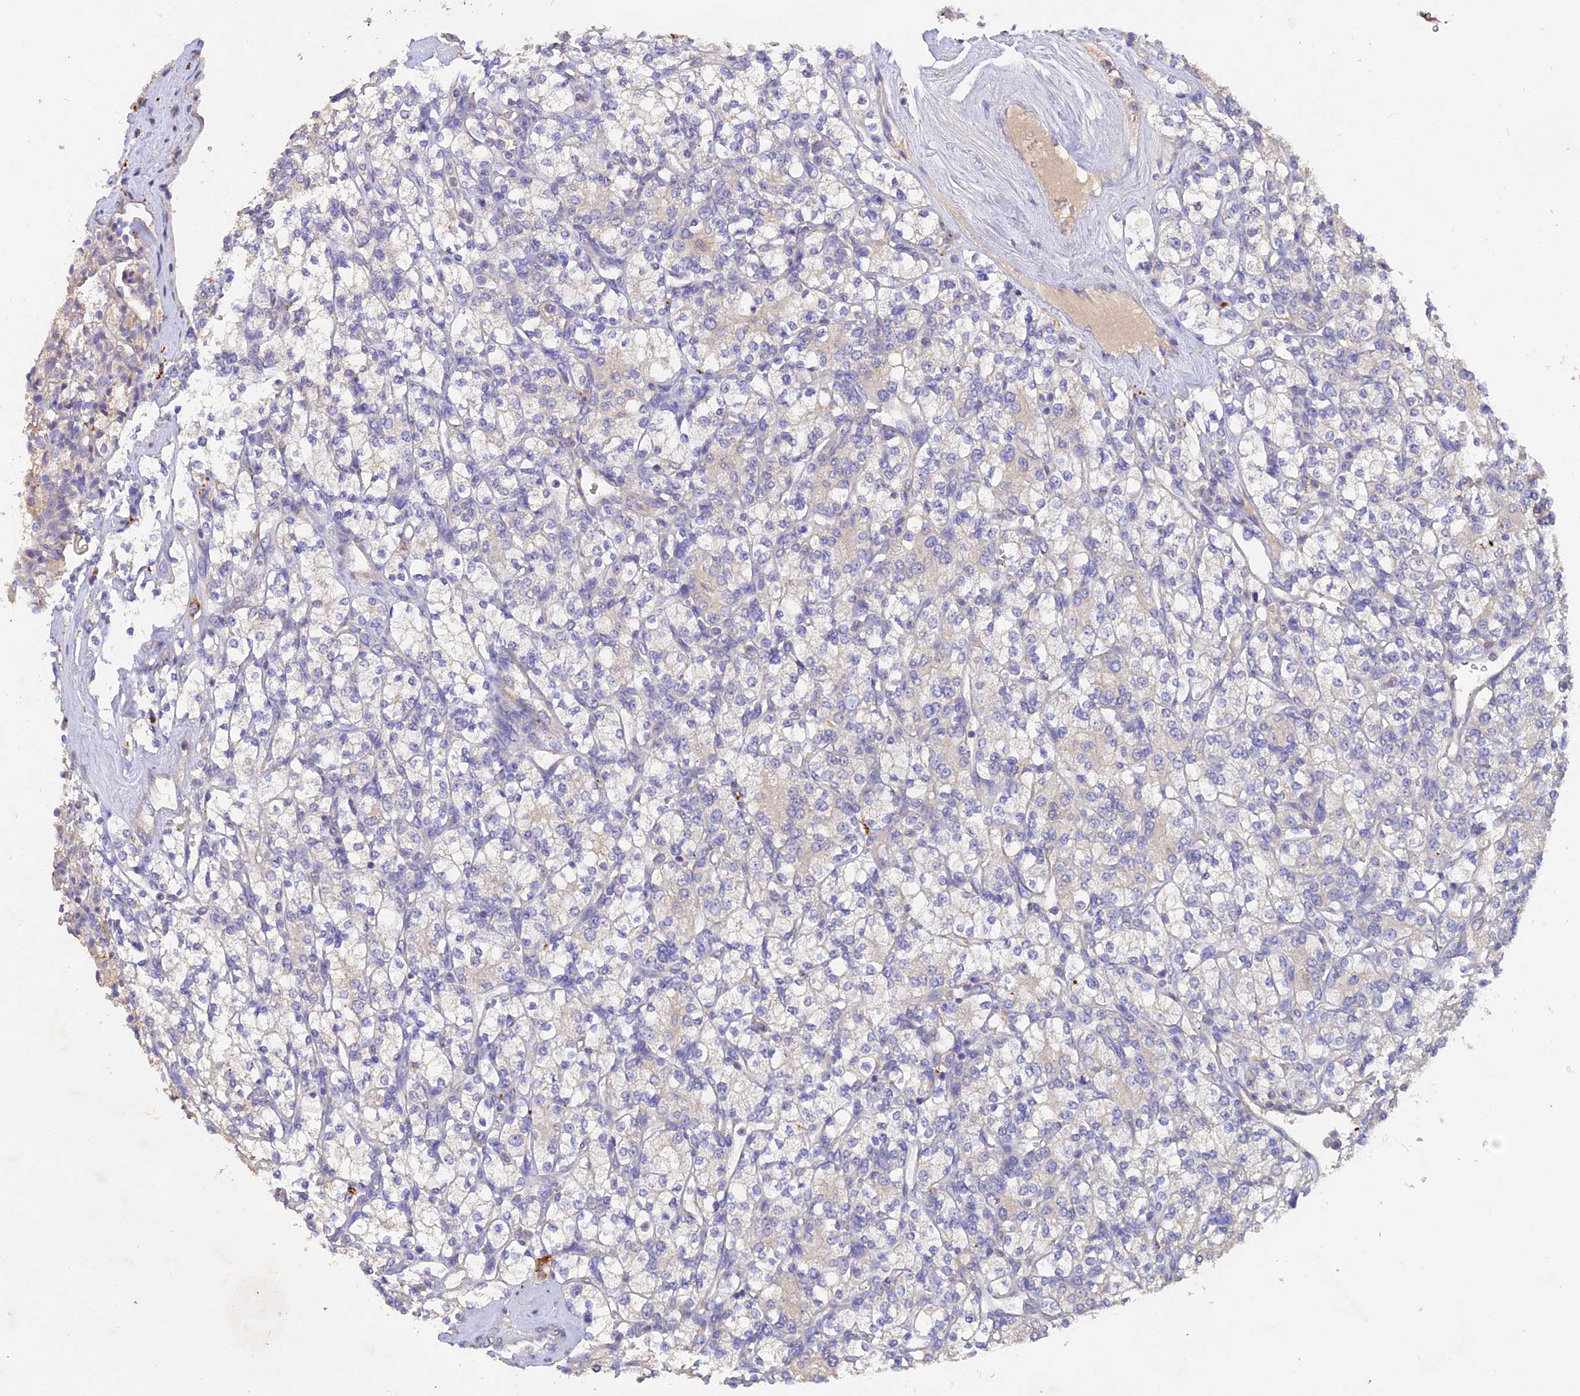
{"staining": {"intensity": "negative", "quantity": "none", "location": "none"}, "tissue": "renal cancer", "cell_type": "Tumor cells", "image_type": "cancer", "snomed": [{"axis": "morphology", "description": "Adenocarcinoma, NOS"}, {"axis": "topography", "description": "Kidney"}], "caption": "Photomicrograph shows no protein staining in tumor cells of adenocarcinoma (renal) tissue.", "gene": "SLC26A4", "patient": {"sex": "male", "age": 77}}